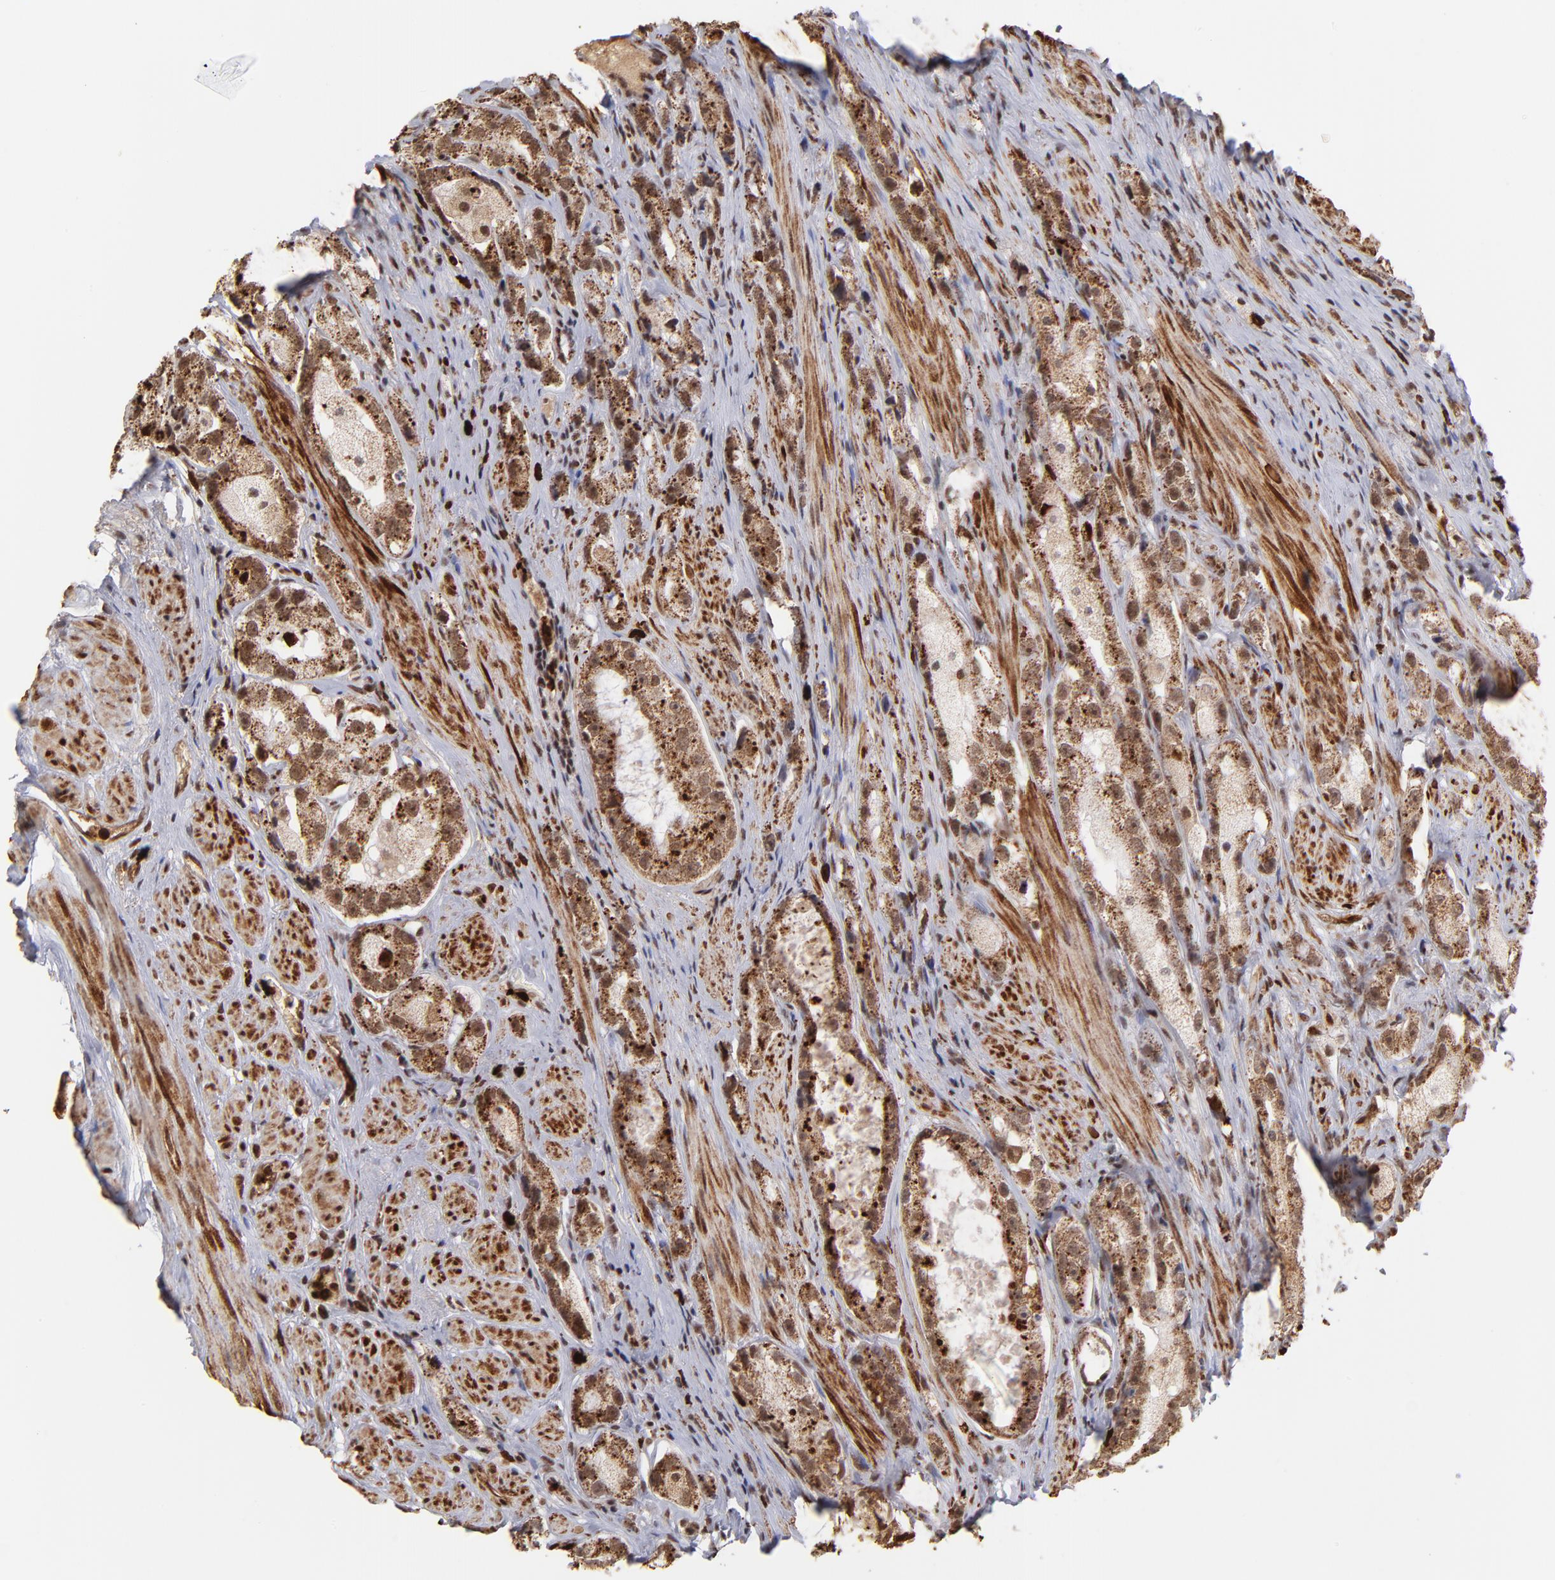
{"staining": {"intensity": "moderate", "quantity": ">75%", "location": "cytoplasmic/membranous,nuclear"}, "tissue": "prostate cancer", "cell_type": "Tumor cells", "image_type": "cancer", "snomed": [{"axis": "morphology", "description": "Adenocarcinoma, High grade"}, {"axis": "topography", "description": "Prostate"}], "caption": "A histopathology image showing moderate cytoplasmic/membranous and nuclear expression in approximately >75% of tumor cells in high-grade adenocarcinoma (prostate), as visualized by brown immunohistochemical staining.", "gene": "ZFX", "patient": {"sex": "male", "age": 63}}